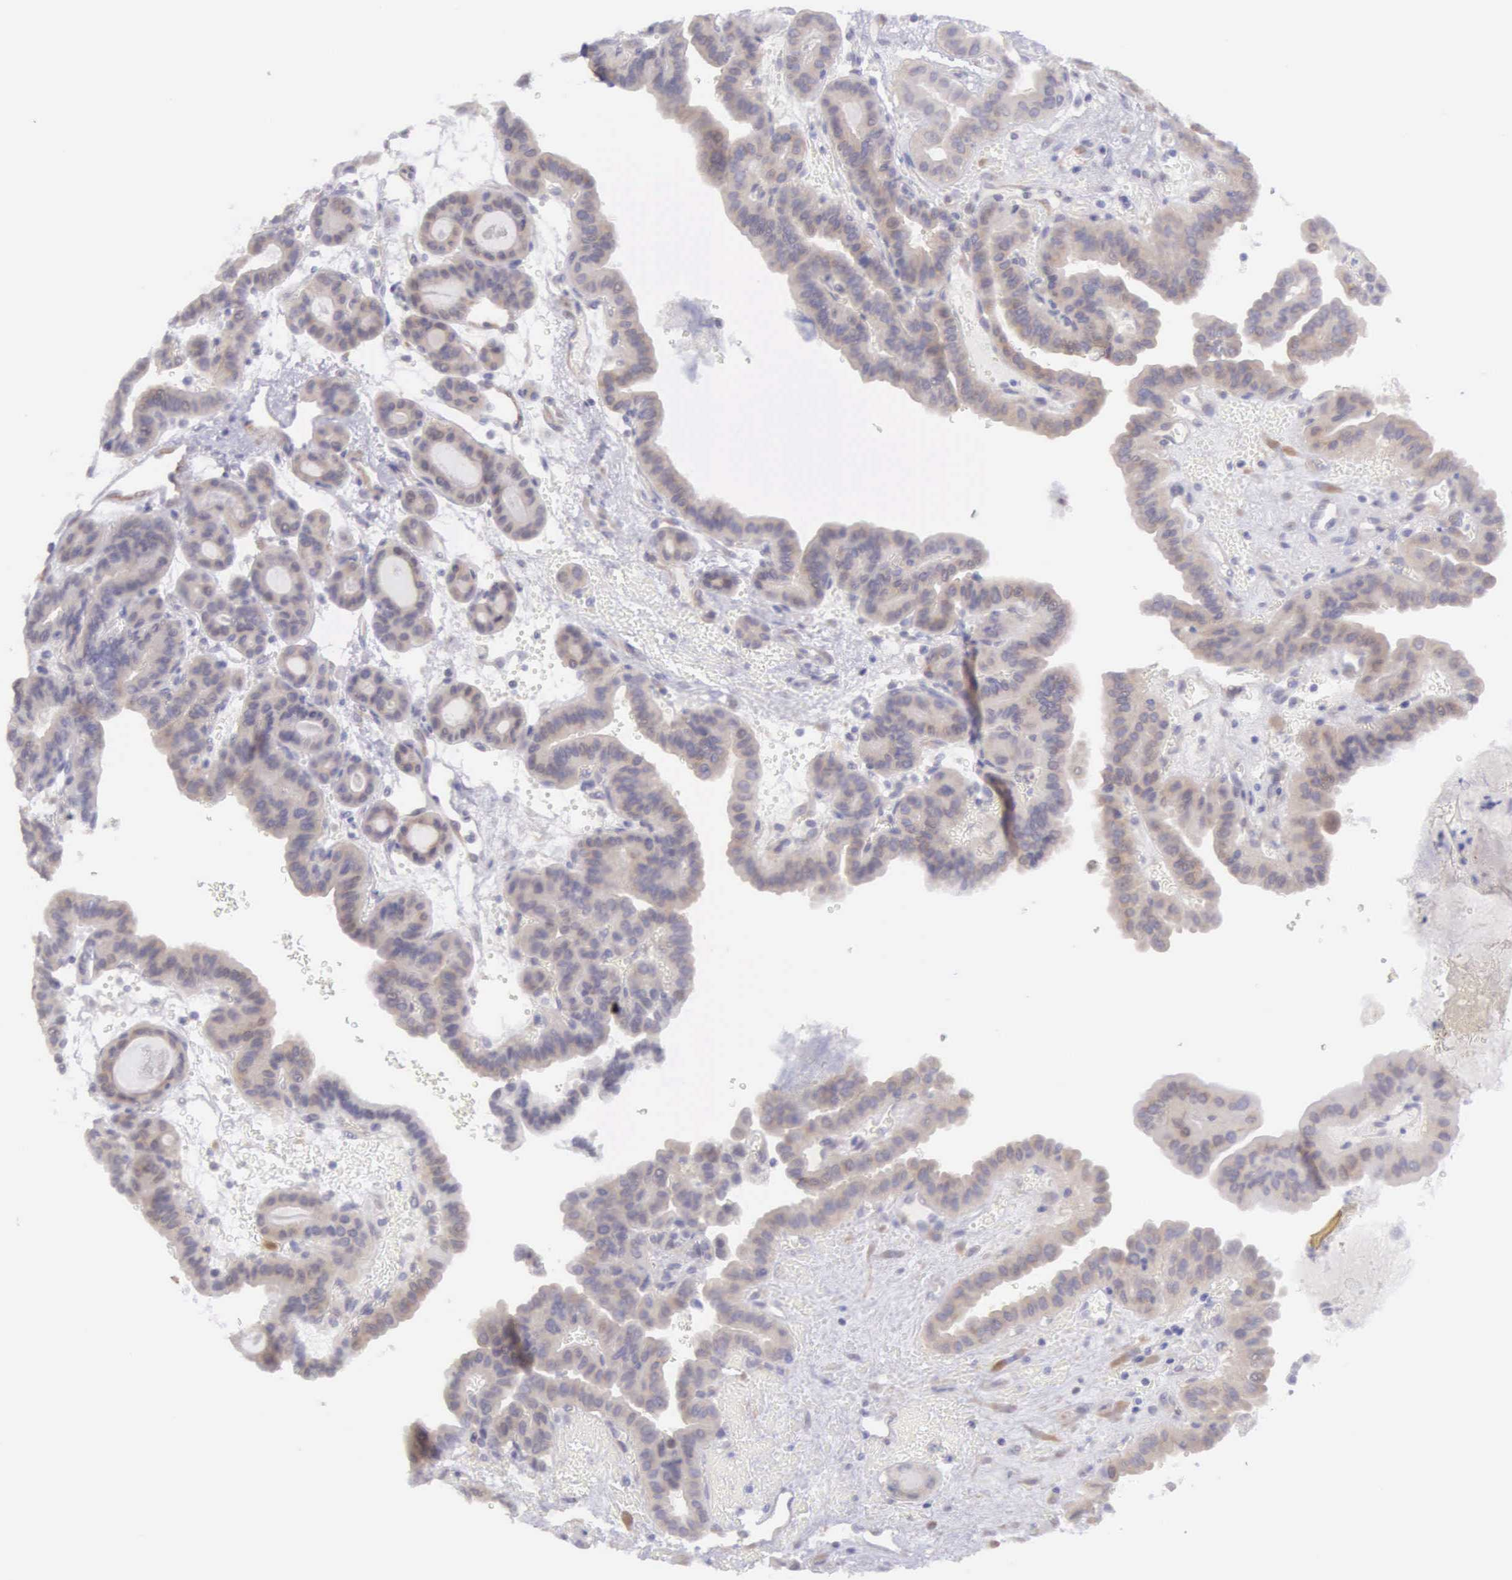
{"staining": {"intensity": "weak", "quantity": ">75%", "location": "cytoplasmic/membranous"}, "tissue": "thyroid cancer", "cell_type": "Tumor cells", "image_type": "cancer", "snomed": [{"axis": "morphology", "description": "Papillary adenocarcinoma, NOS"}, {"axis": "topography", "description": "Thyroid gland"}], "caption": "Protein staining of thyroid cancer (papillary adenocarcinoma) tissue reveals weak cytoplasmic/membranous expression in approximately >75% of tumor cells. Nuclei are stained in blue.", "gene": "ARFGAP3", "patient": {"sex": "male", "age": 87}}